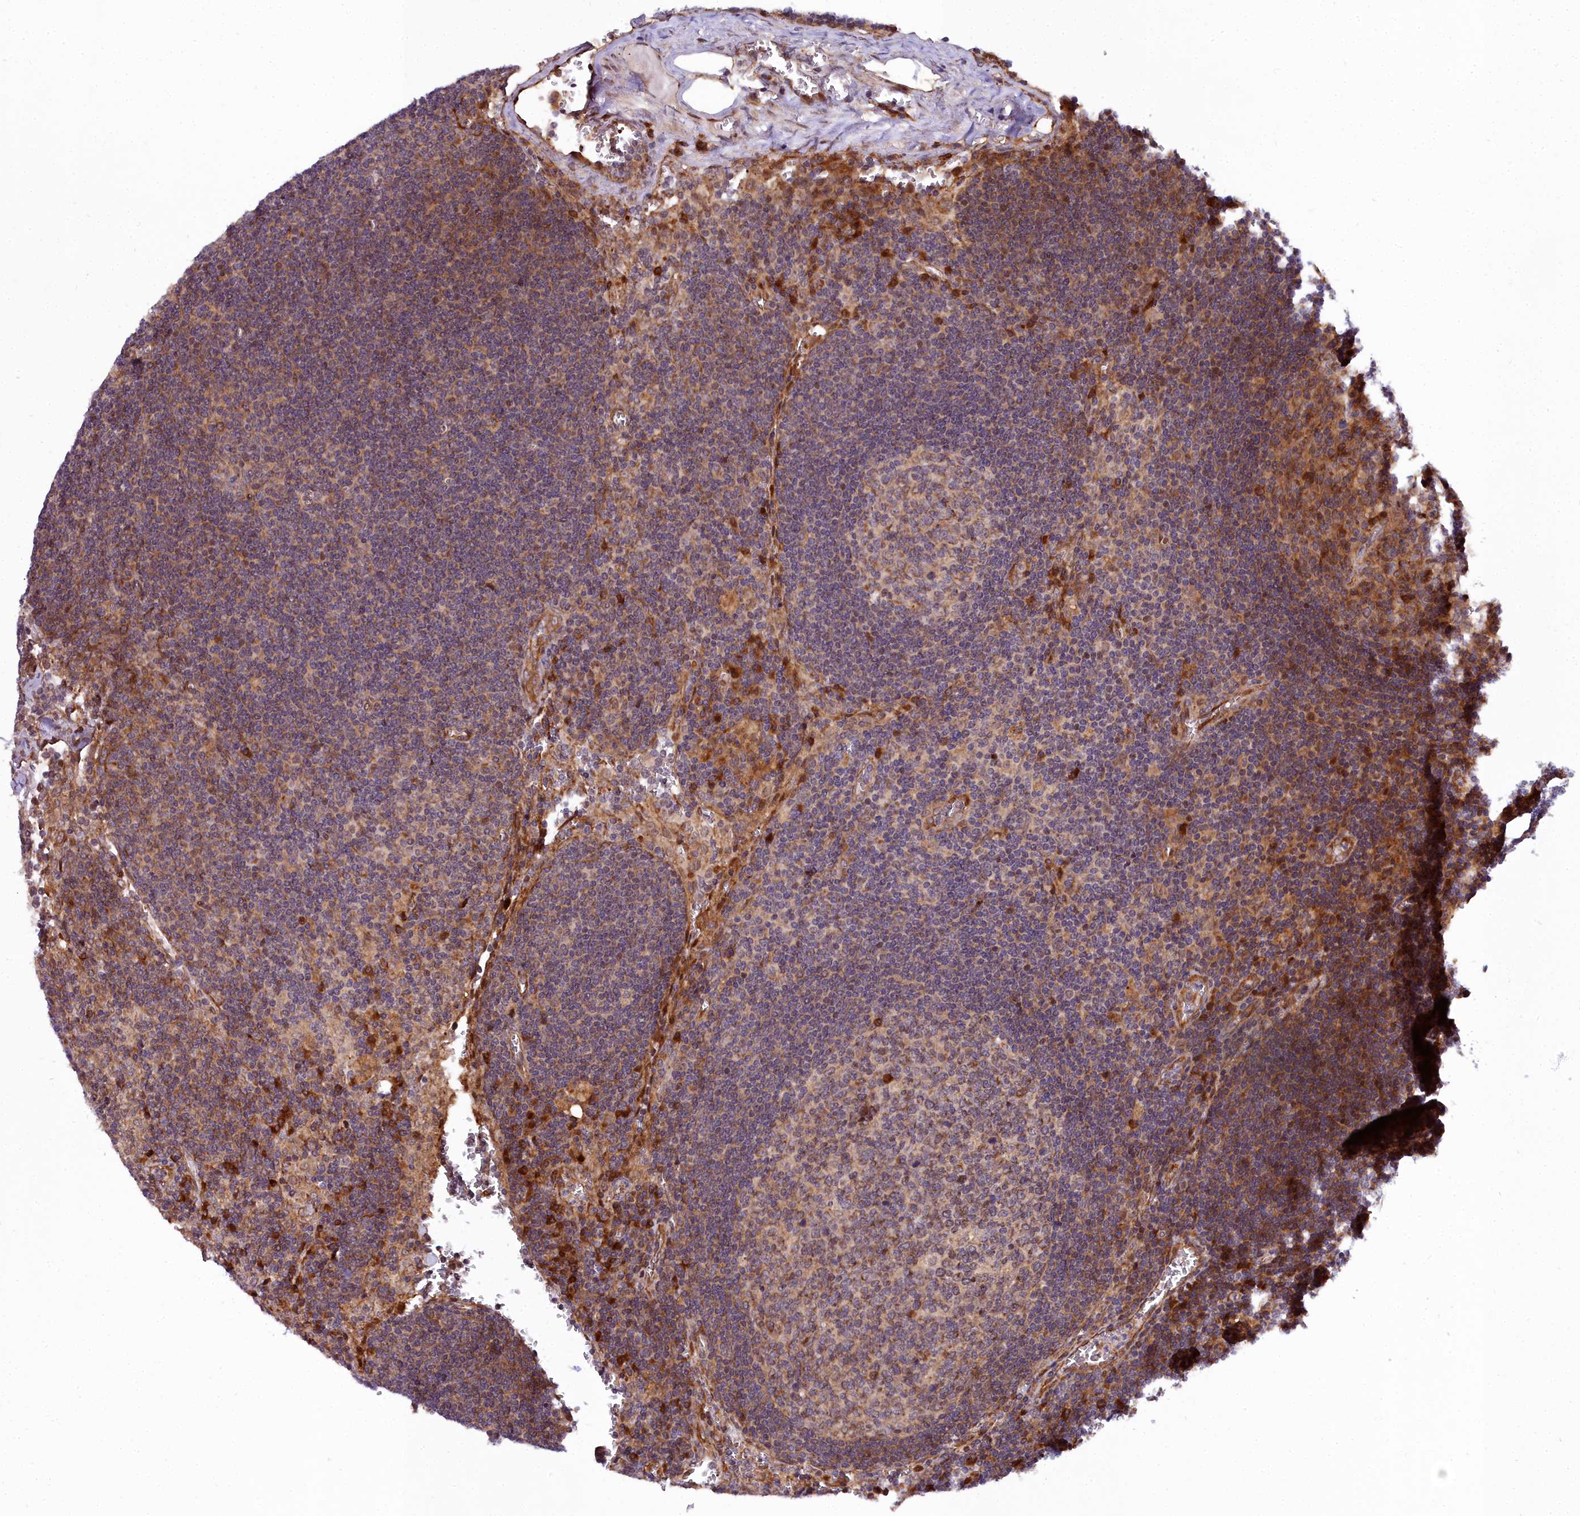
{"staining": {"intensity": "strong", "quantity": "<25%", "location": "cytoplasmic/membranous"}, "tissue": "lymph node", "cell_type": "Germinal center cells", "image_type": "normal", "snomed": [{"axis": "morphology", "description": "Normal tissue, NOS"}, {"axis": "topography", "description": "Lymph node"}], "caption": "Unremarkable lymph node was stained to show a protein in brown. There is medium levels of strong cytoplasmic/membranous positivity in approximately <25% of germinal center cells.", "gene": "MRPS11", "patient": {"sex": "female", "age": 73}}